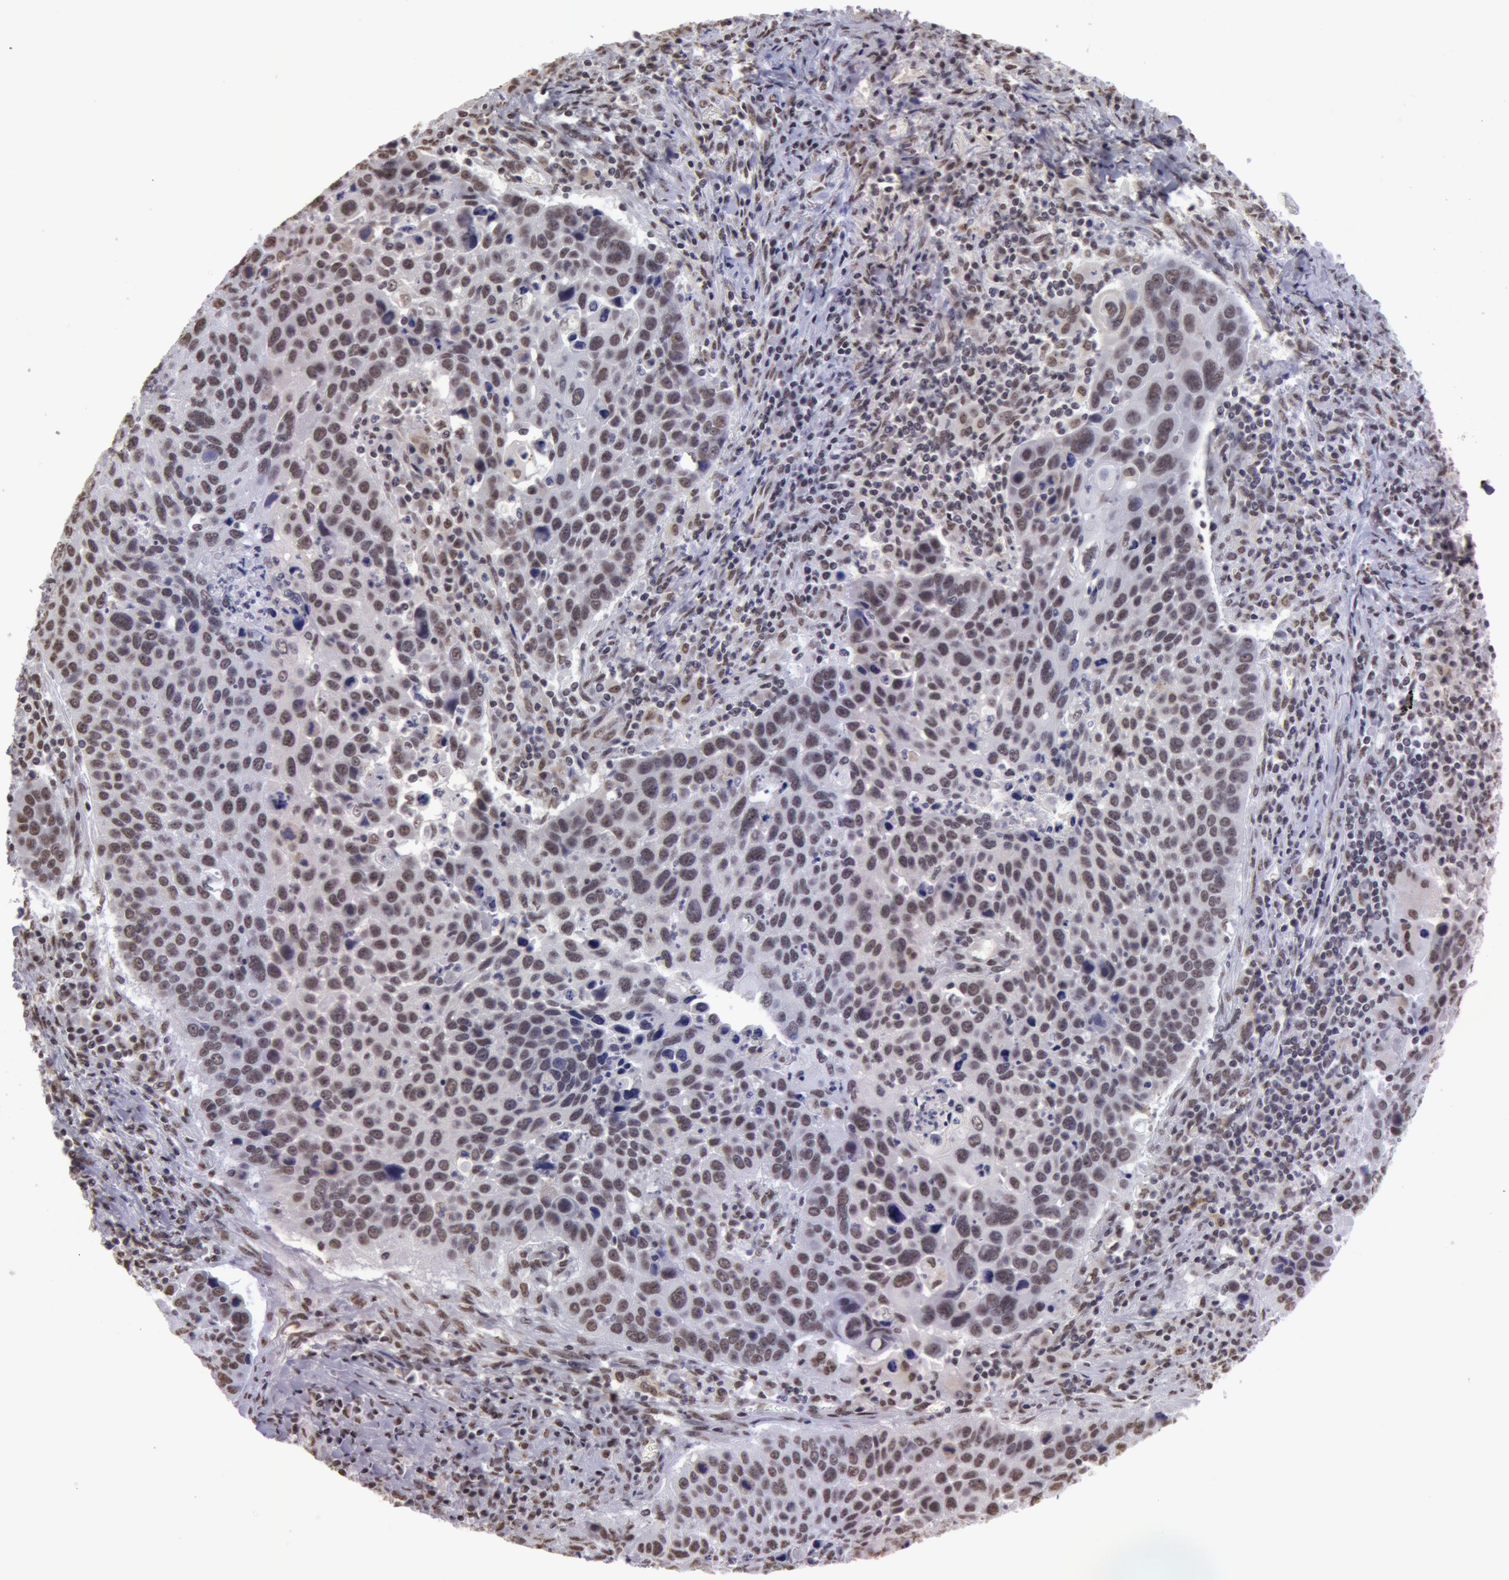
{"staining": {"intensity": "weak", "quantity": ">75%", "location": "nuclear"}, "tissue": "lung cancer", "cell_type": "Tumor cells", "image_type": "cancer", "snomed": [{"axis": "morphology", "description": "Squamous cell carcinoma, NOS"}, {"axis": "topography", "description": "Lung"}], "caption": "A high-resolution image shows immunohistochemistry (IHC) staining of lung squamous cell carcinoma, which demonstrates weak nuclear staining in approximately >75% of tumor cells.", "gene": "VRTN", "patient": {"sex": "male", "age": 68}}